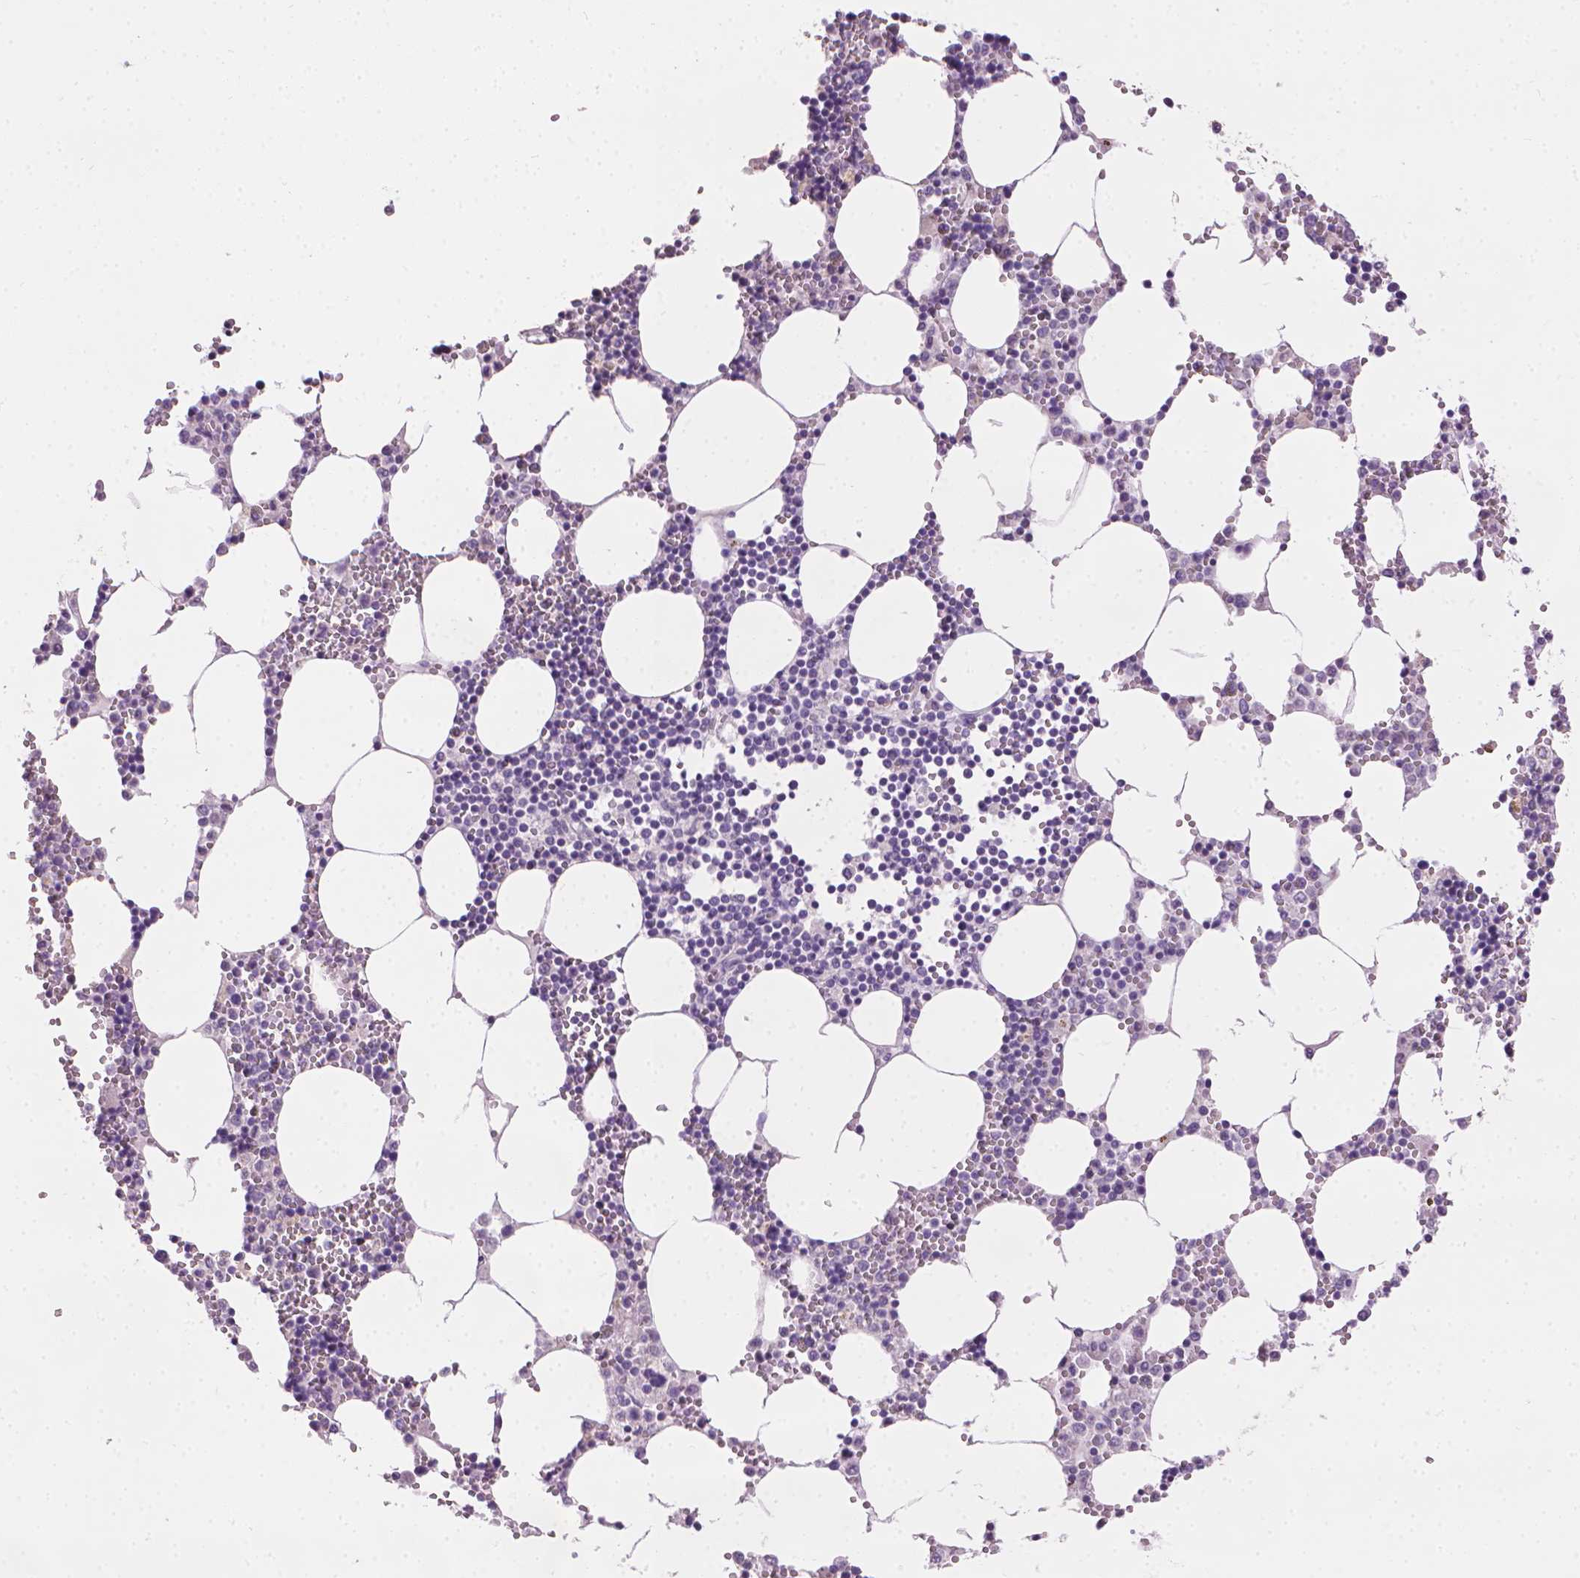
{"staining": {"intensity": "negative", "quantity": "none", "location": "none"}, "tissue": "bone marrow", "cell_type": "Hematopoietic cells", "image_type": "normal", "snomed": [{"axis": "morphology", "description": "Normal tissue, NOS"}, {"axis": "topography", "description": "Bone marrow"}], "caption": "The immunohistochemistry histopathology image has no significant staining in hematopoietic cells of bone marrow. (DAB (3,3'-diaminobenzidine) IHC visualized using brightfield microscopy, high magnification).", "gene": "MLANA", "patient": {"sex": "male", "age": 54}}